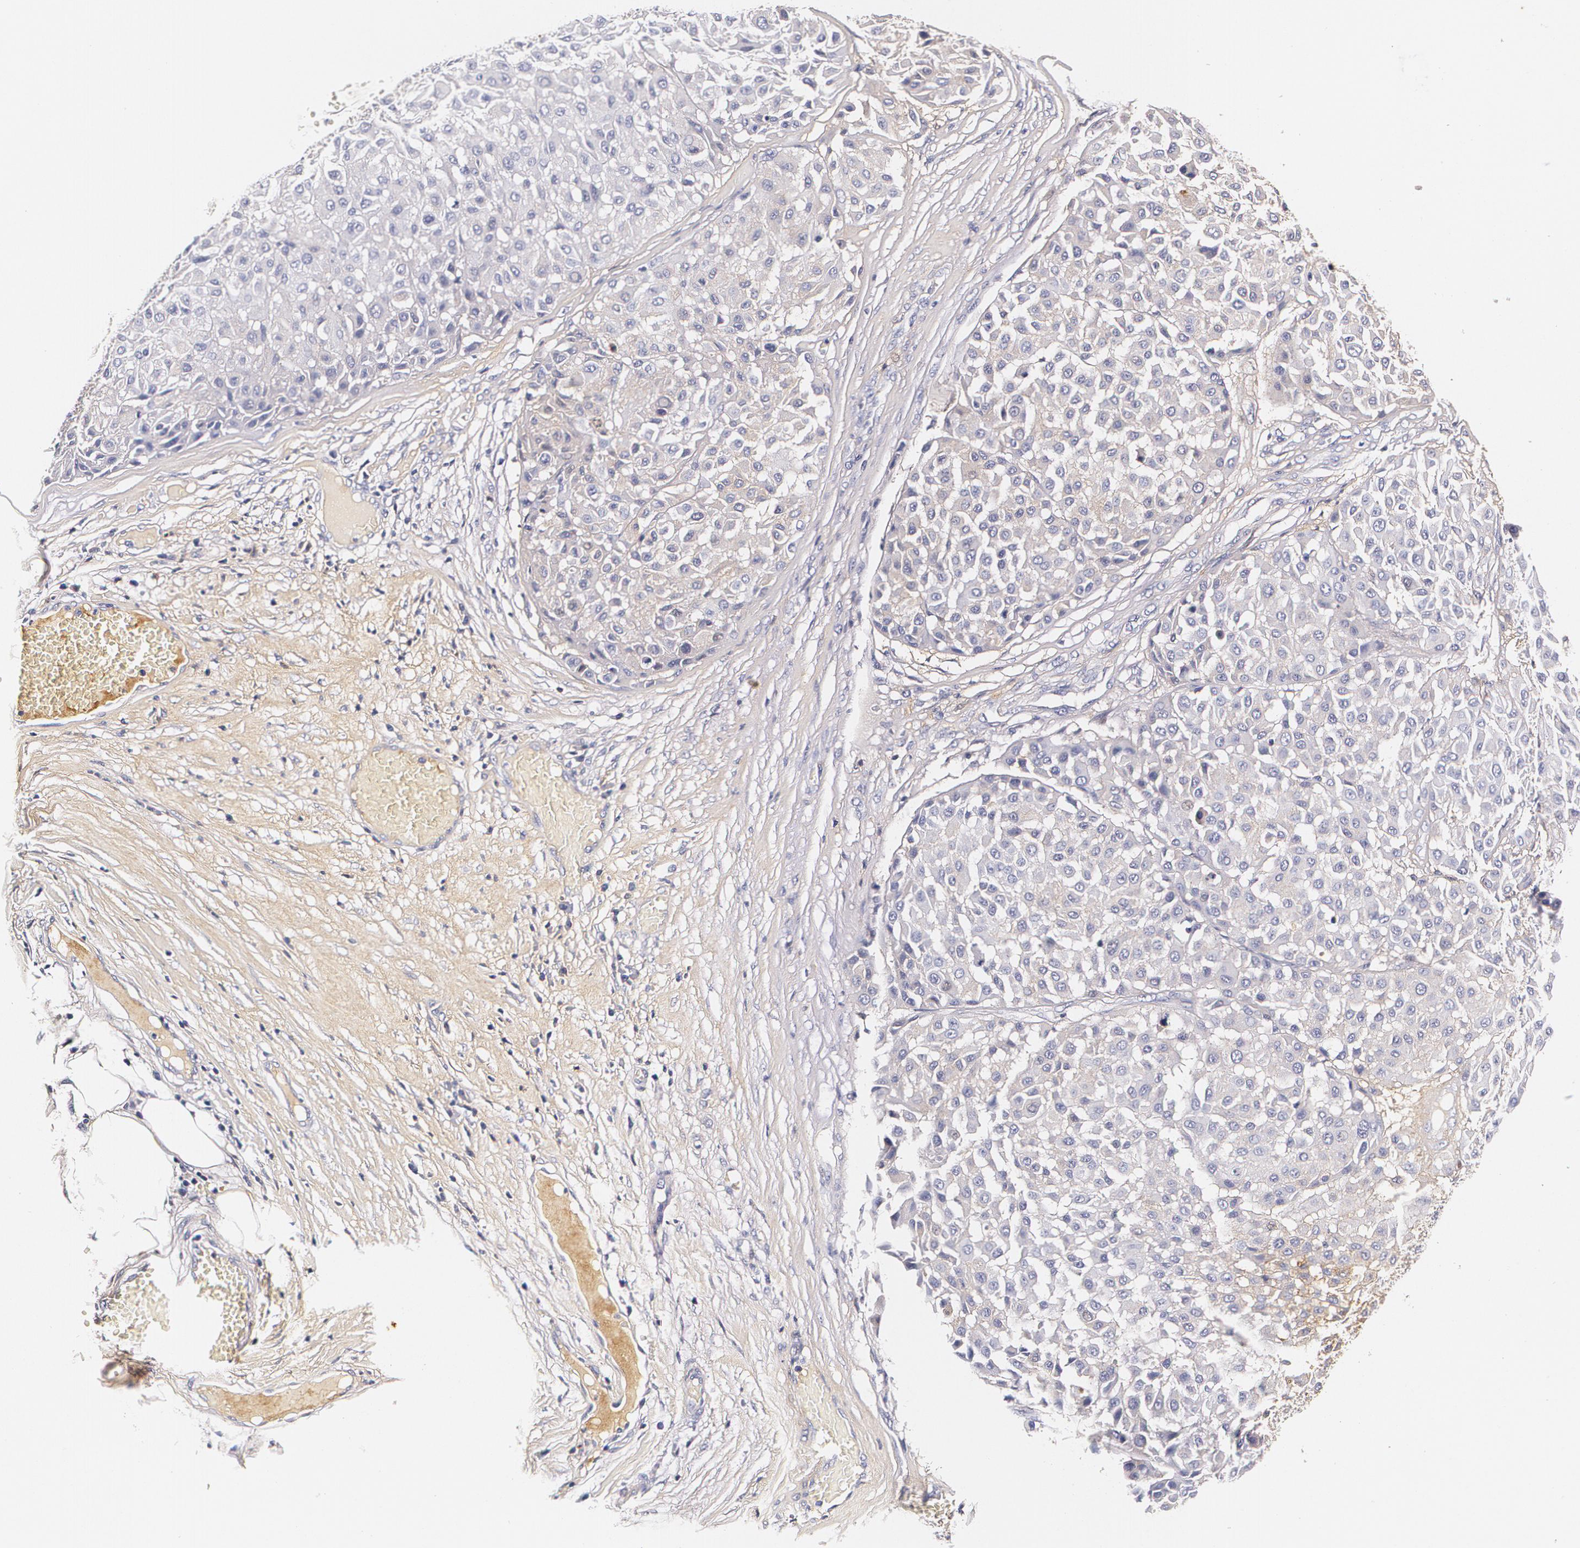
{"staining": {"intensity": "weak", "quantity": "25%-75%", "location": "cytoplasmic/membranous"}, "tissue": "melanoma", "cell_type": "Tumor cells", "image_type": "cancer", "snomed": [{"axis": "morphology", "description": "Malignant melanoma, Metastatic site"}, {"axis": "topography", "description": "Soft tissue"}], "caption": "Human melanoma stained for a protein (brown) reveals weak cytoplasmic/membranous positive staining in approximately 25%-75% of tumor cells.", "gene": "TTR", "patient": {"sex": "male", "age": 41}}